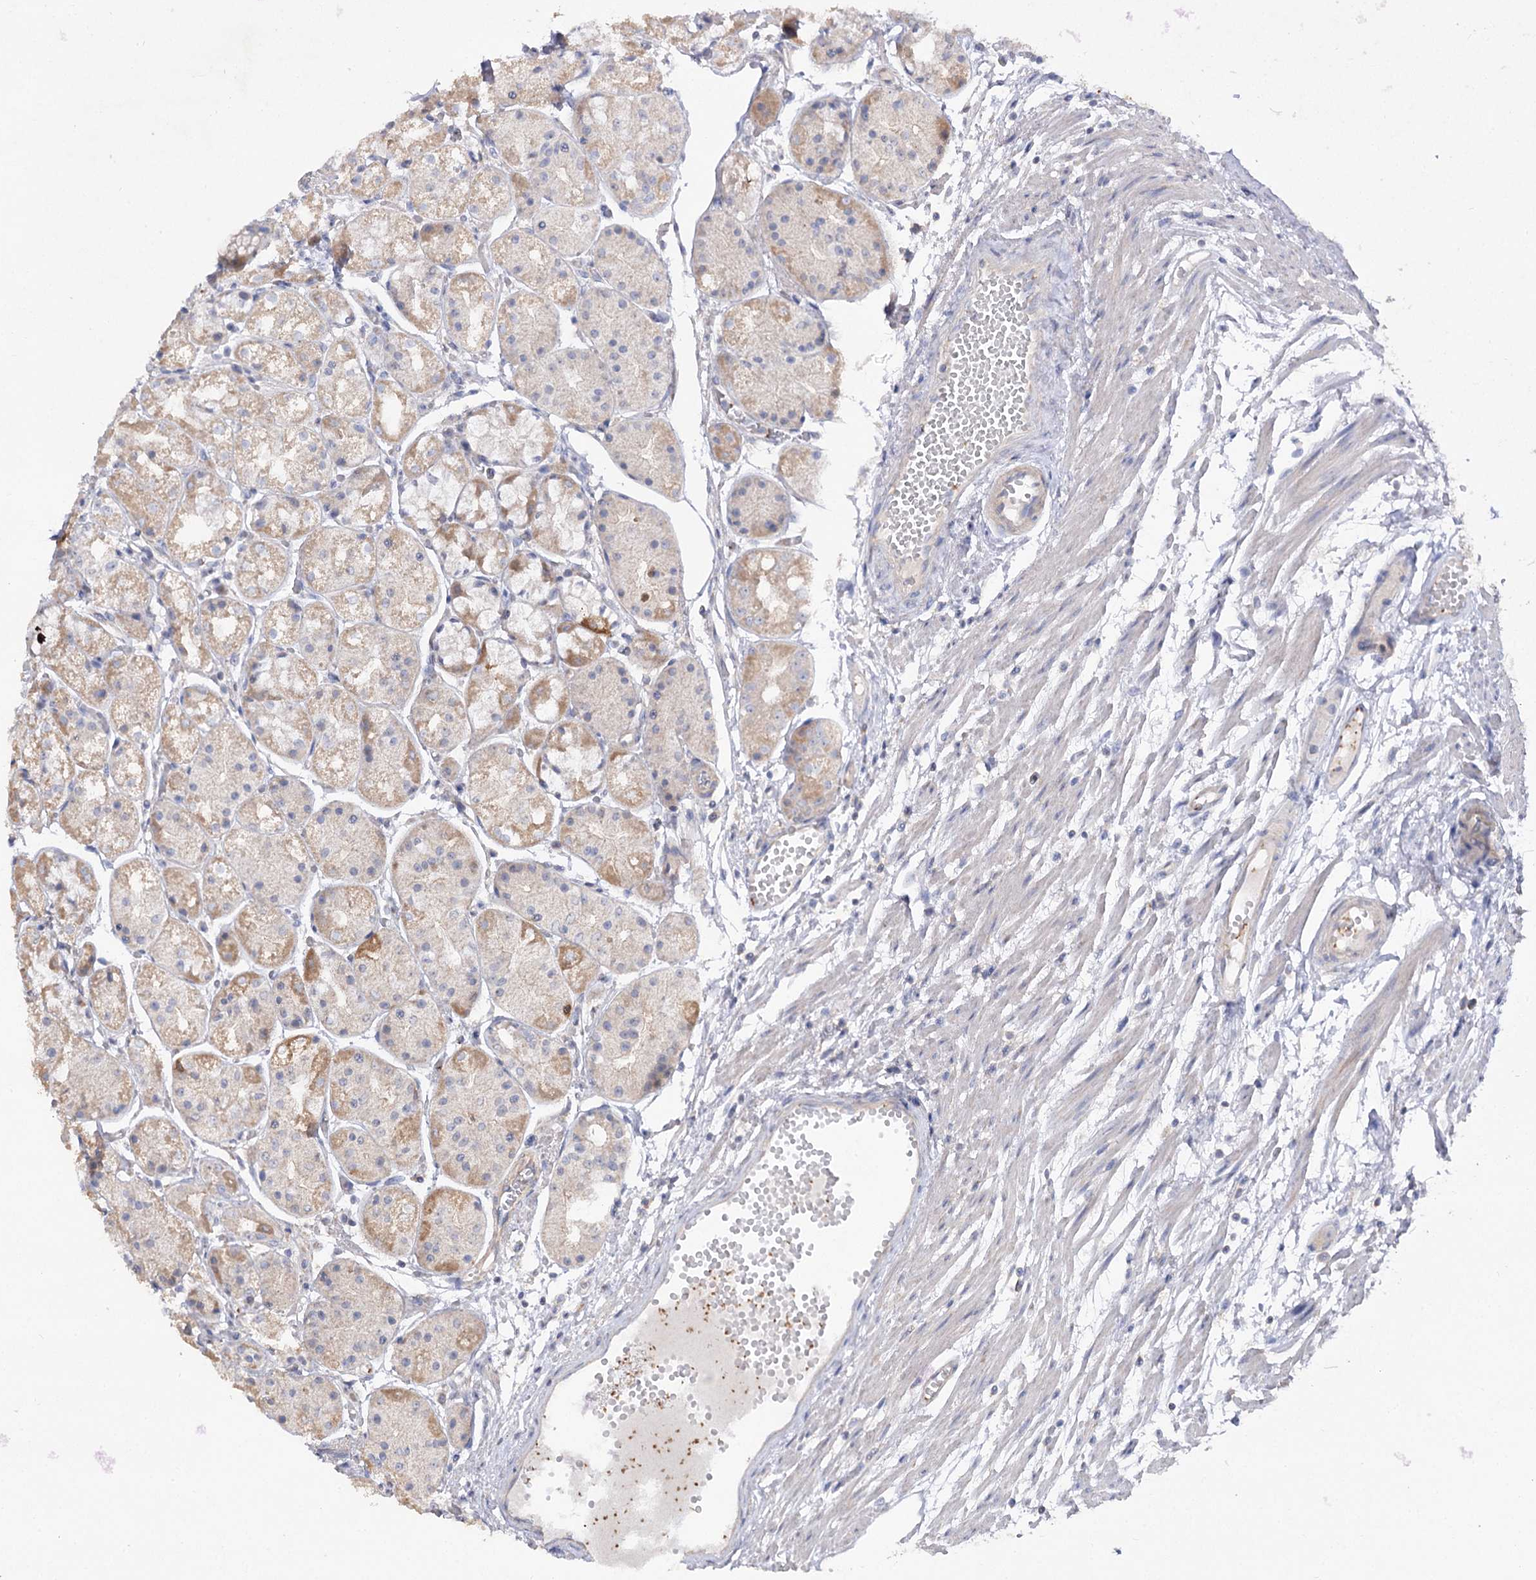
{"staining": {"intensity": "moderate", "quantity": "<25%", "location": "cytoplasmic/membranous"}, "tissue": "stomach", "cell_type": "Glandular cells", "image_type": "normal", "snomed": [{"axis": "morphology", "description": "Normal tissue, NOS"}, {"axis": "topography", "description": "Stomach, upper"}], "caption": "IHC image of normal stomach stained for a protein (brown), which reveals low levels of moderate cytoplasmic/membranous expression in about <25% of glandular cells.", "gene": "TMEM187", "patient": {"sex": "male", "age": 72}}